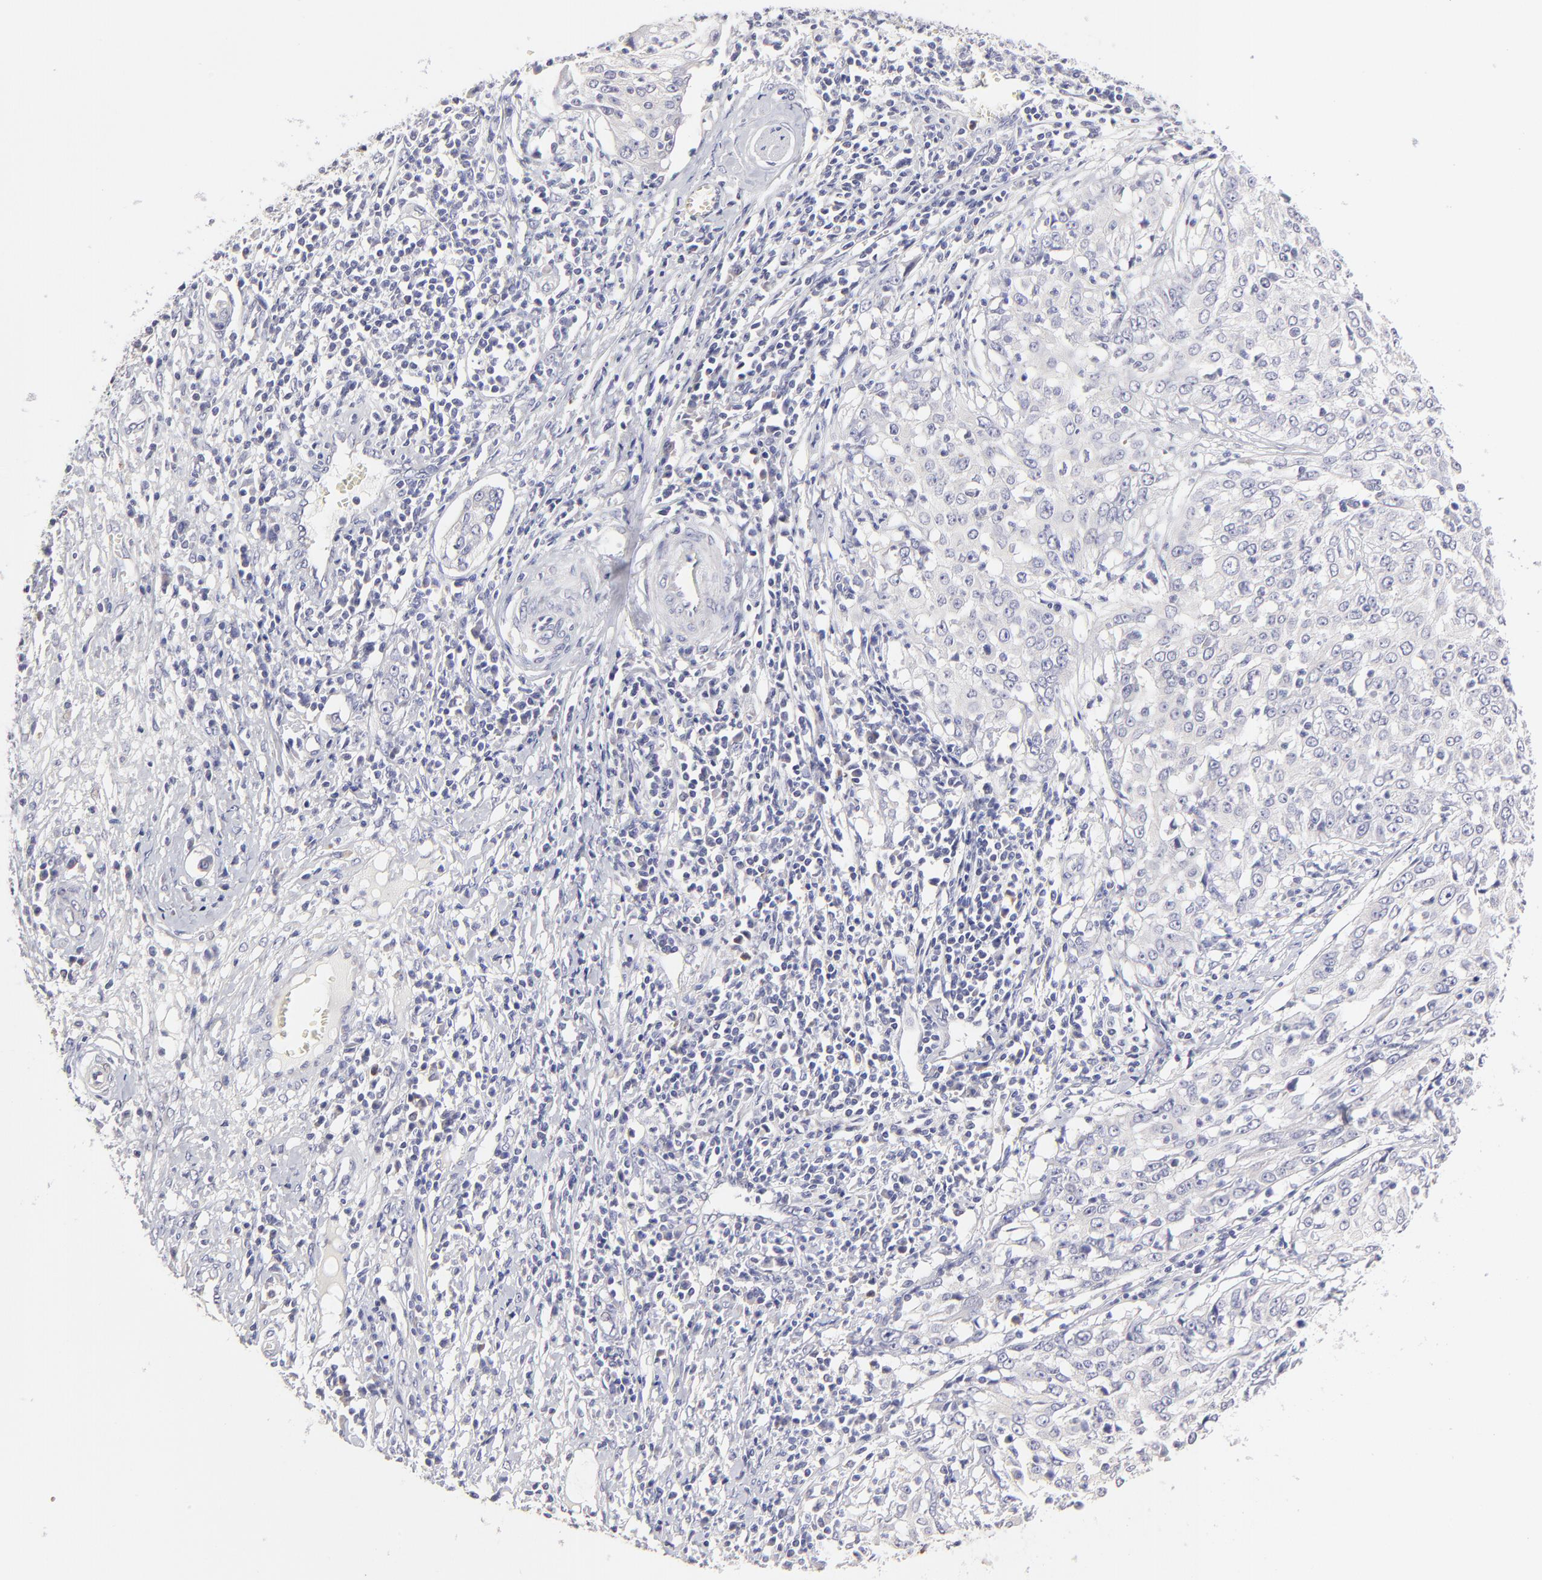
{"staining": {"intensity": "negative", "quantity": "none", "location": "none"}, "tissue": "cervical cancer", "cell_type": "Tumor cells", "image_type": "cancer", "snomed": [{"axis": "morphology", "description": "Squamous cell carcinoma, NOS"}, {"axis": "topography", "description": "Cervix"}], "caption": "Immunohistochemistry micrograph of neoplastic tissue: cervical cancer (squamous cell carcinoma) stained with DAB displays no significant protein expression in tumor cells. Brightfield microscopy of IHC stained with DAB (brown) and hematoxylin (blue), captured at high magnification.", "gene": "BTG2", "patient": {"sex": "female", "age": 39}}